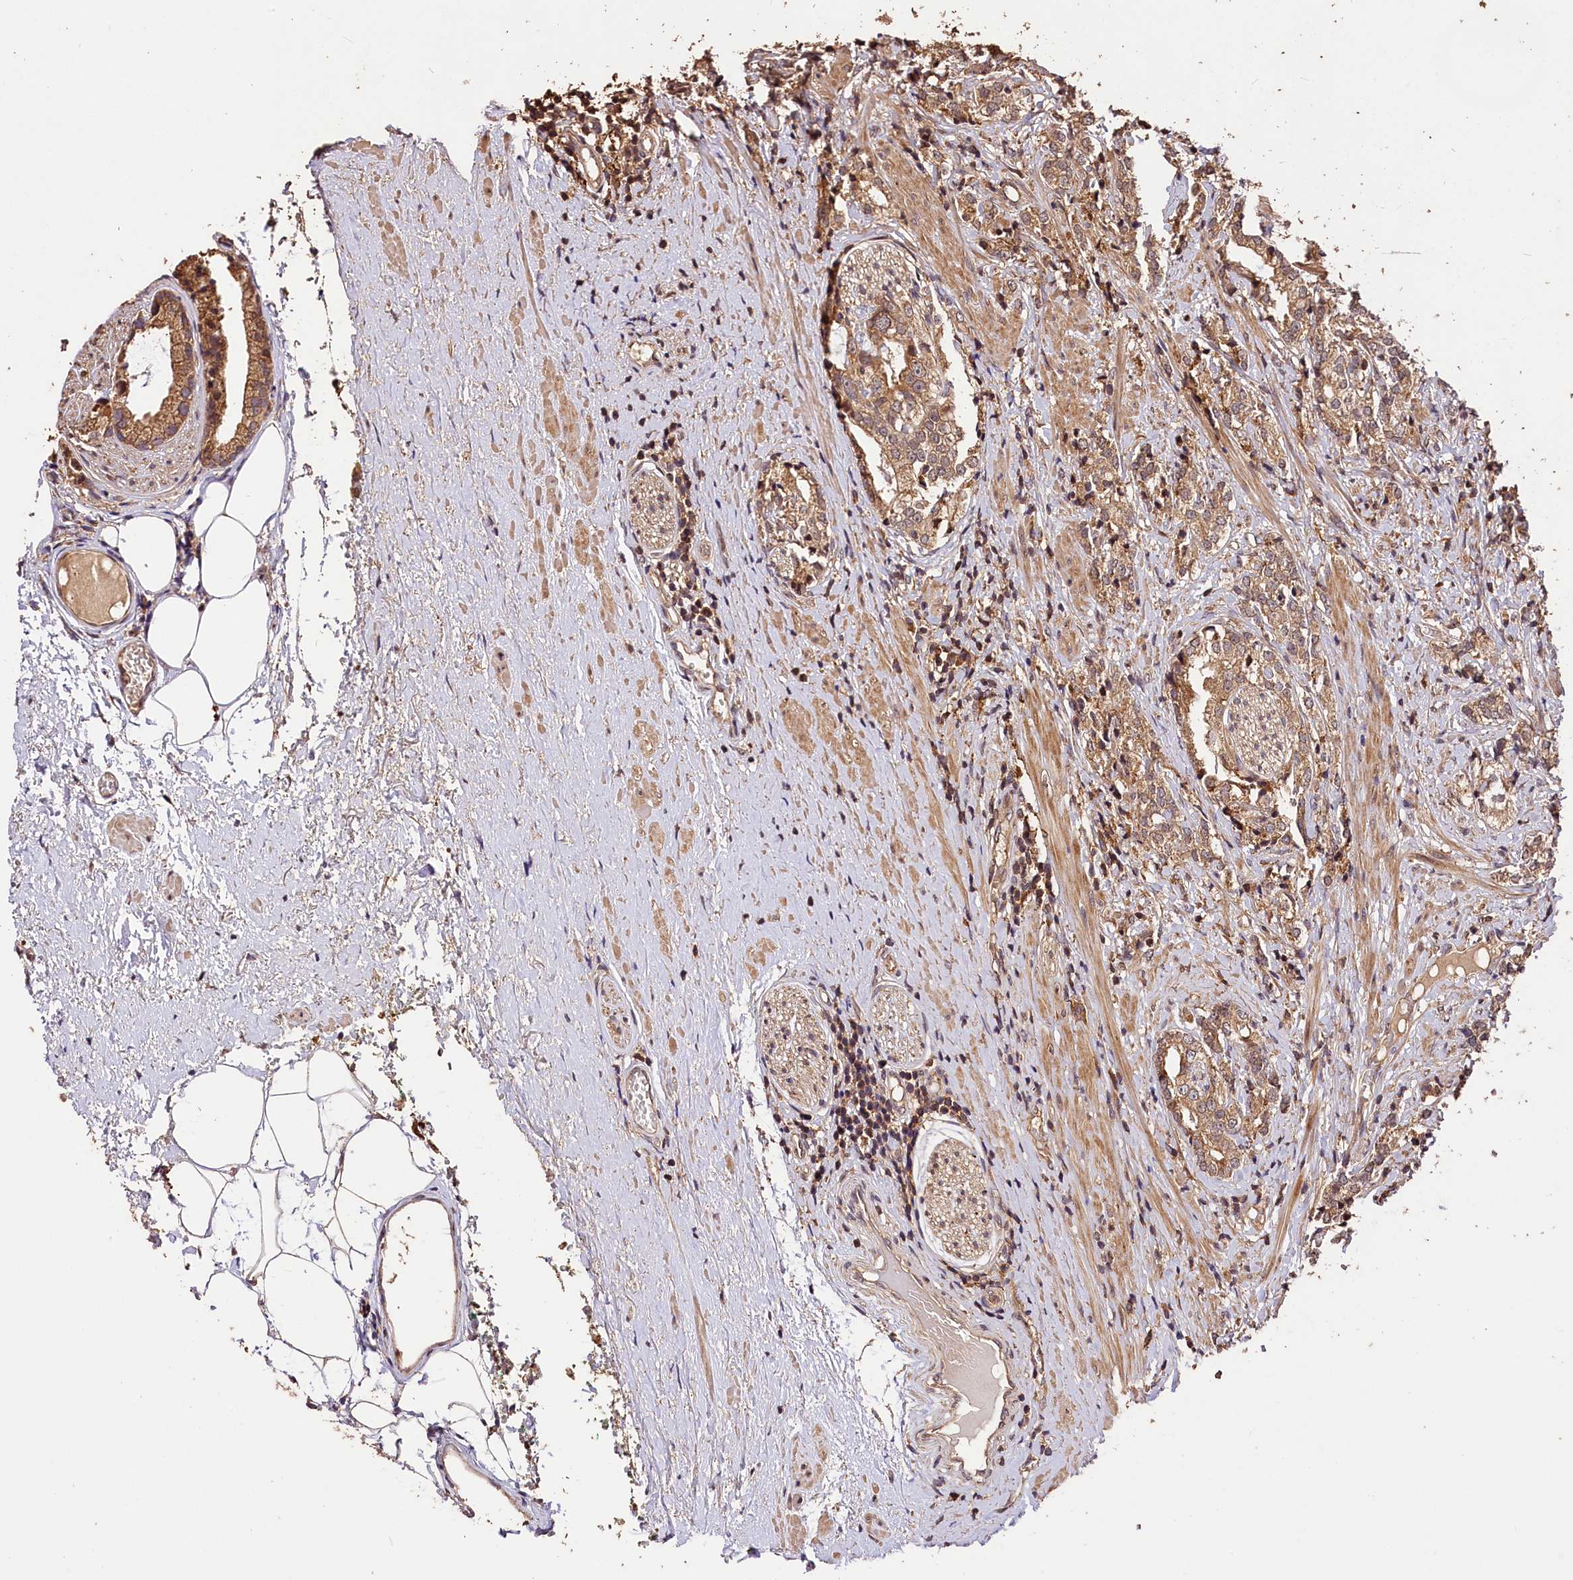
{"staining": {"intensity": "moderate", "quantity": ">75%", "location": "cytoplasmic/membranous"}, "tissue": "prostate cancer", "cell_type": "Tumor cells", "image_type": "cancer", "snomed": [{"axis": "morphology", "description": "Adenocarcinoma, High grade"}, {"axis": "topography", "description": "Prostate"}], "caption": "This histopathology image reveals IHC staining of prostate cancer (high-grade adenocarcinoma), with medium moderate cytoplasmic/membranous expression in about >75% of tumor cells.", "gene": "KPTN", "patient": {"sex": "male", "age": 69}}